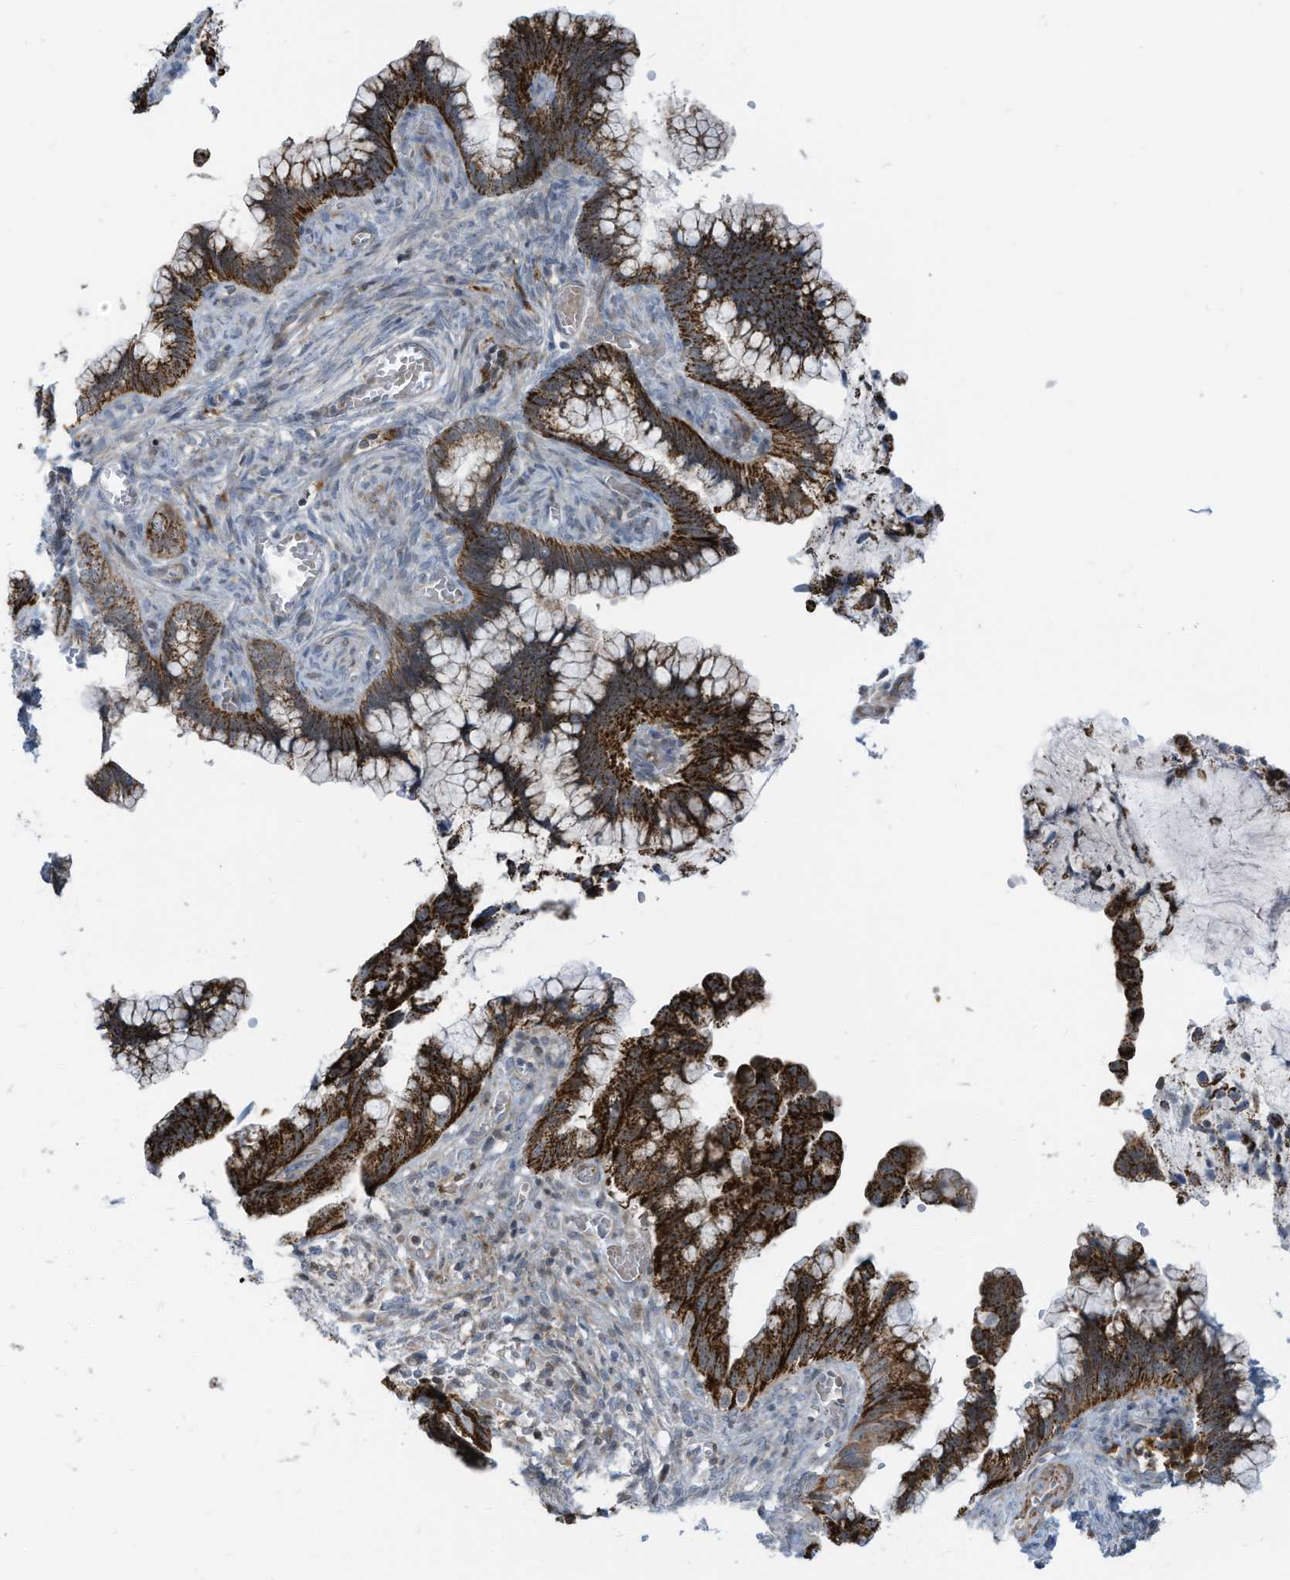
{"staining": {"intensity": "strong", "quantity": ">75%", "location": "cytoplasmic/membranous"}, "tissue": "cervical cancer", "cell_type": "Tumor cells", "image_type": "cancer", "snomed": [{"axis": "morphology", "description": "Adenocarcinoma, NOS"}, {"axis": "topography", "description": "Cervix"}], "caption": "Human adenocarcinoma (cervical) stained for a protein (brown) displays strong cytoplasmic/membranous positive positivity in about >75% of tumor cells.", "gene": "GPATCH3", "patient": {"sex": "female", "age": 44}}